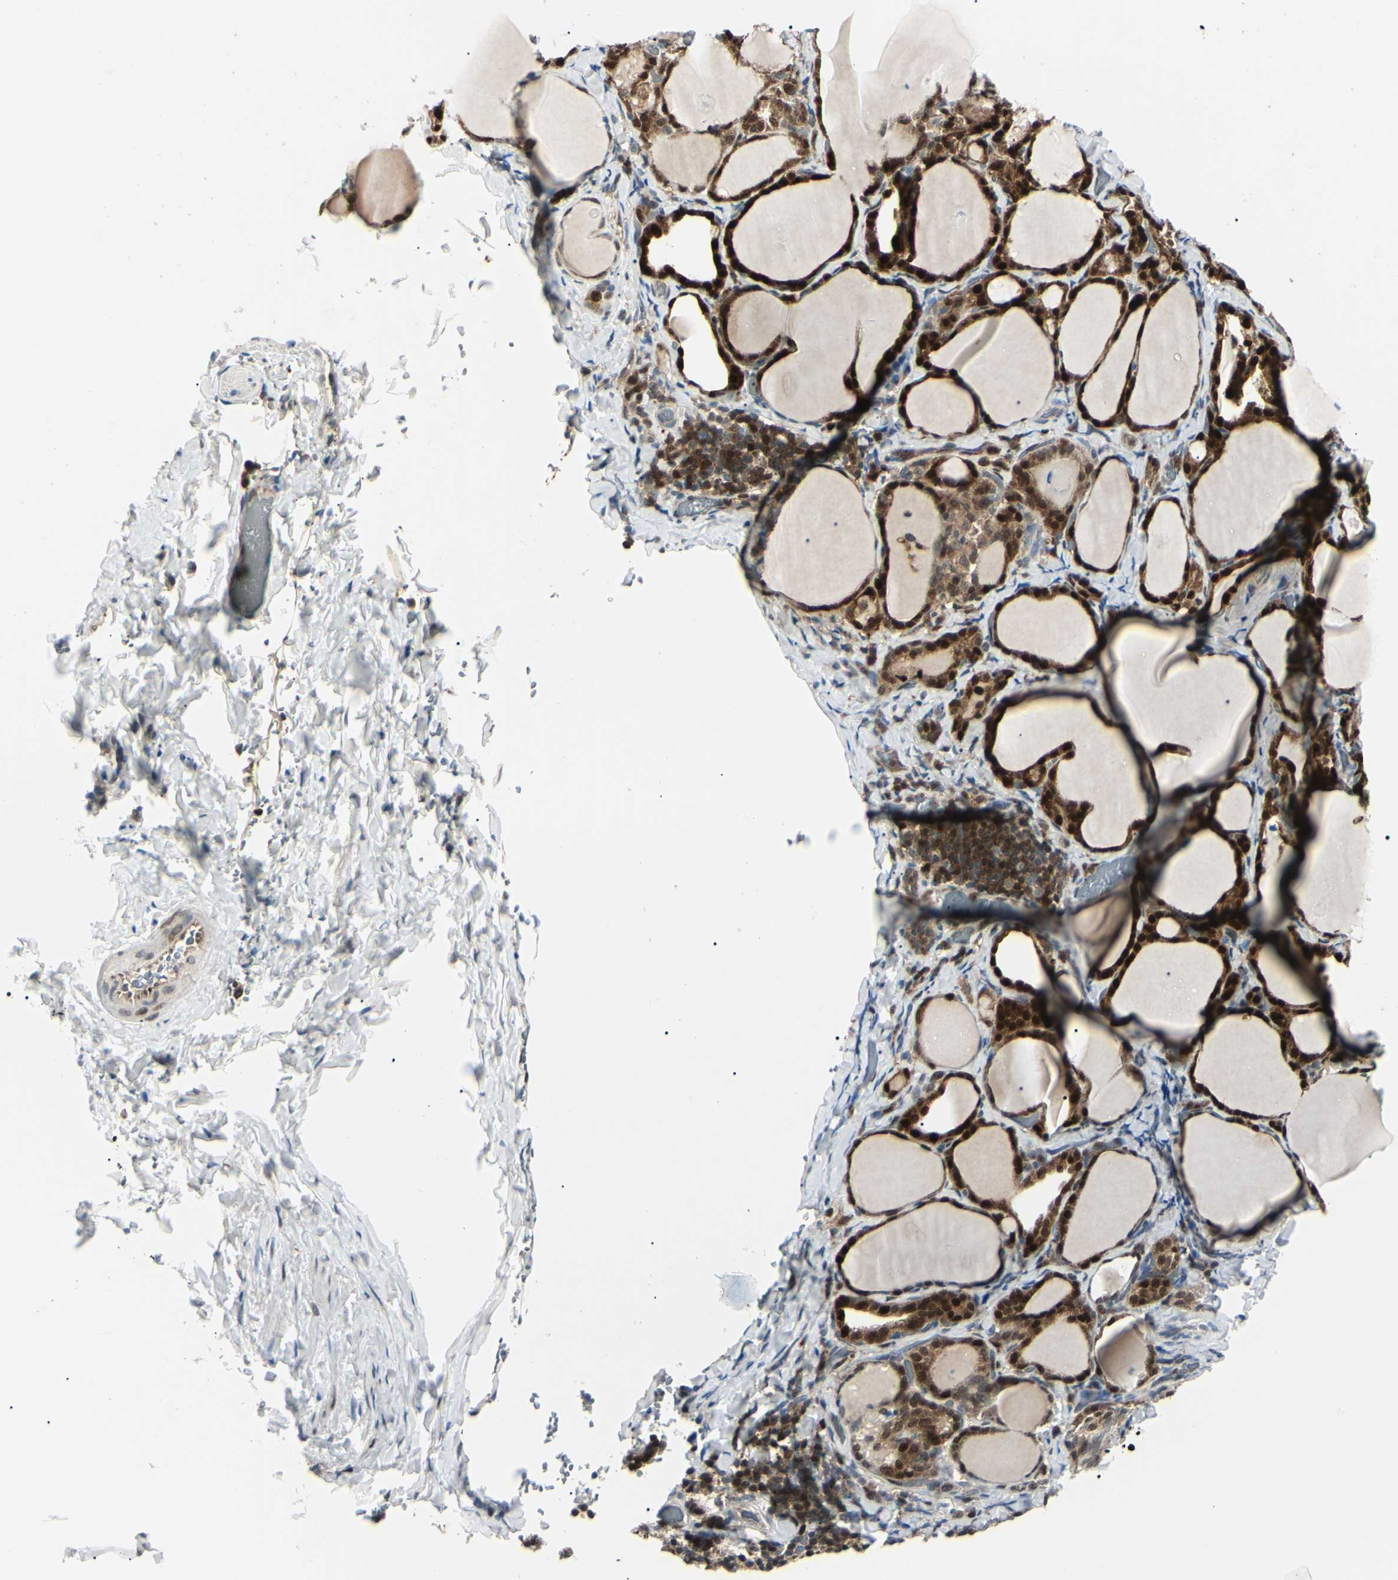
{"staining": {"intensity": "strong", "quantity": ">75%", "location": "cytoplasmic/membranous,nuclear"}, "tissue": "thyroid gland", "cell_type": "Glandular cells", "image_type": "normal", "snomed": [{"axis": "morphology", "description": "Normal tissue, NOS"}, {"axis": "morphology", "description": "Papillary adenocarcinoma, NOS"}, {"axis": "topography", "description": "Thyroid gland"}], "caption": "This micrograph displays immunohistochemistry staining of benign thyroid gland, with high strong cytoplasmic/membranous,nuclear positivity in approximately >75% of glandular cells.", "gene": "PGK1", "patient": {"sex": "female", "age": 30}}